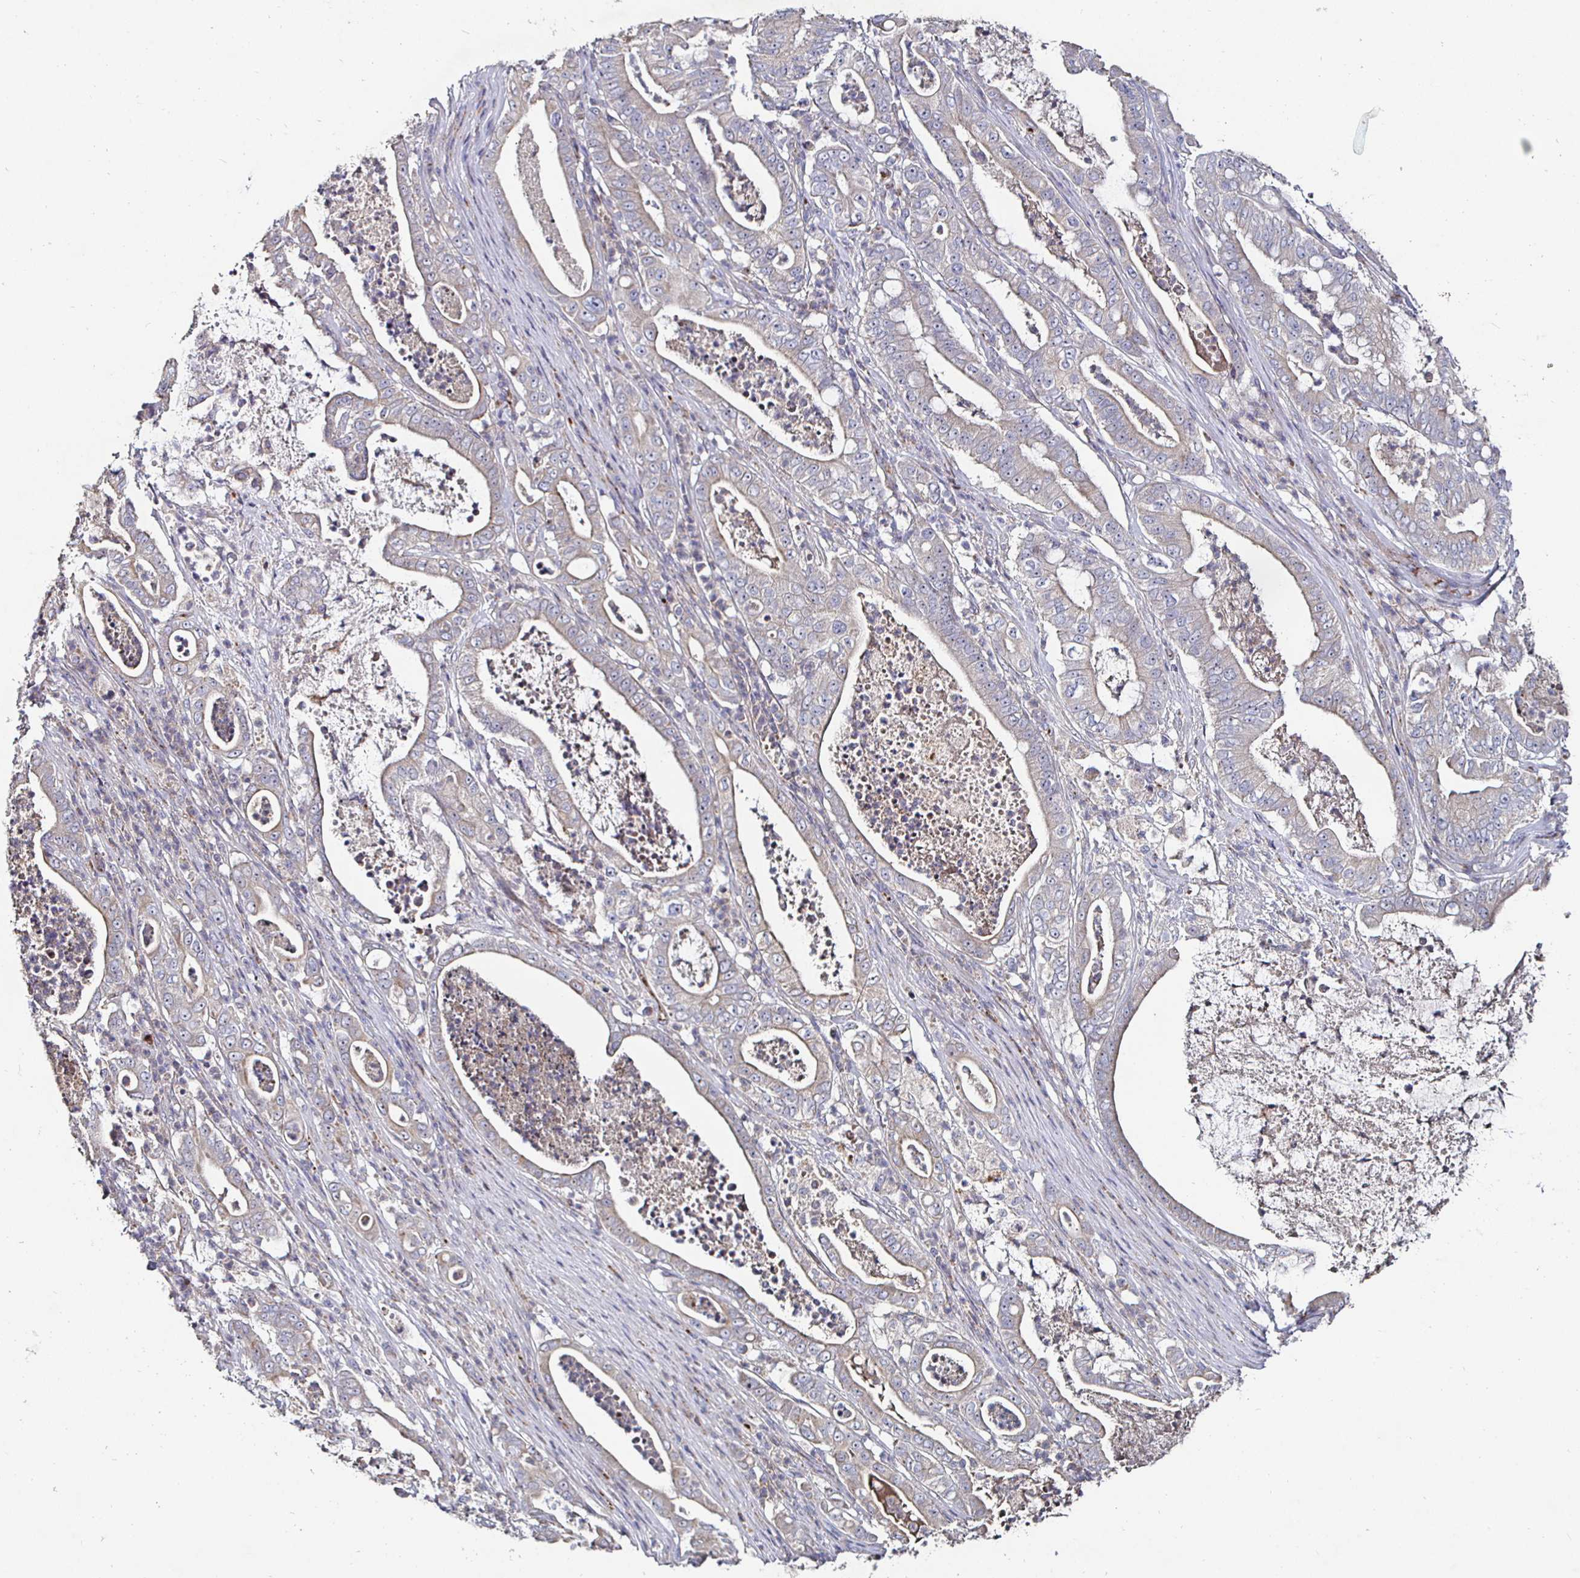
{"staining": {"intensity": "weak", "quantity": "25%-75%", "location": "cytoplasmic/membranous"}, "tissue": "pancreatic cancer", "cell_type": "Tumor cells", "image_type": "cancer", "snomed": [{"axis": "morphology", "description": "Adenocarcinoma, NOS"}, {"axis": "topography", "description": "Pancreas"}], "caption": "Protein analysis of pancreatic cancer (adenocarcinoma) tissue reveals weak cytoplasmic/membranous expression in about 25%-75% of tumor cells. (DAB (3,3'-diaminobenzidine) IHC, brown staining for protein, blue staining for nuclei).", "gene": "NRSN1", "patient": {"sex": "male", "age": 71}}